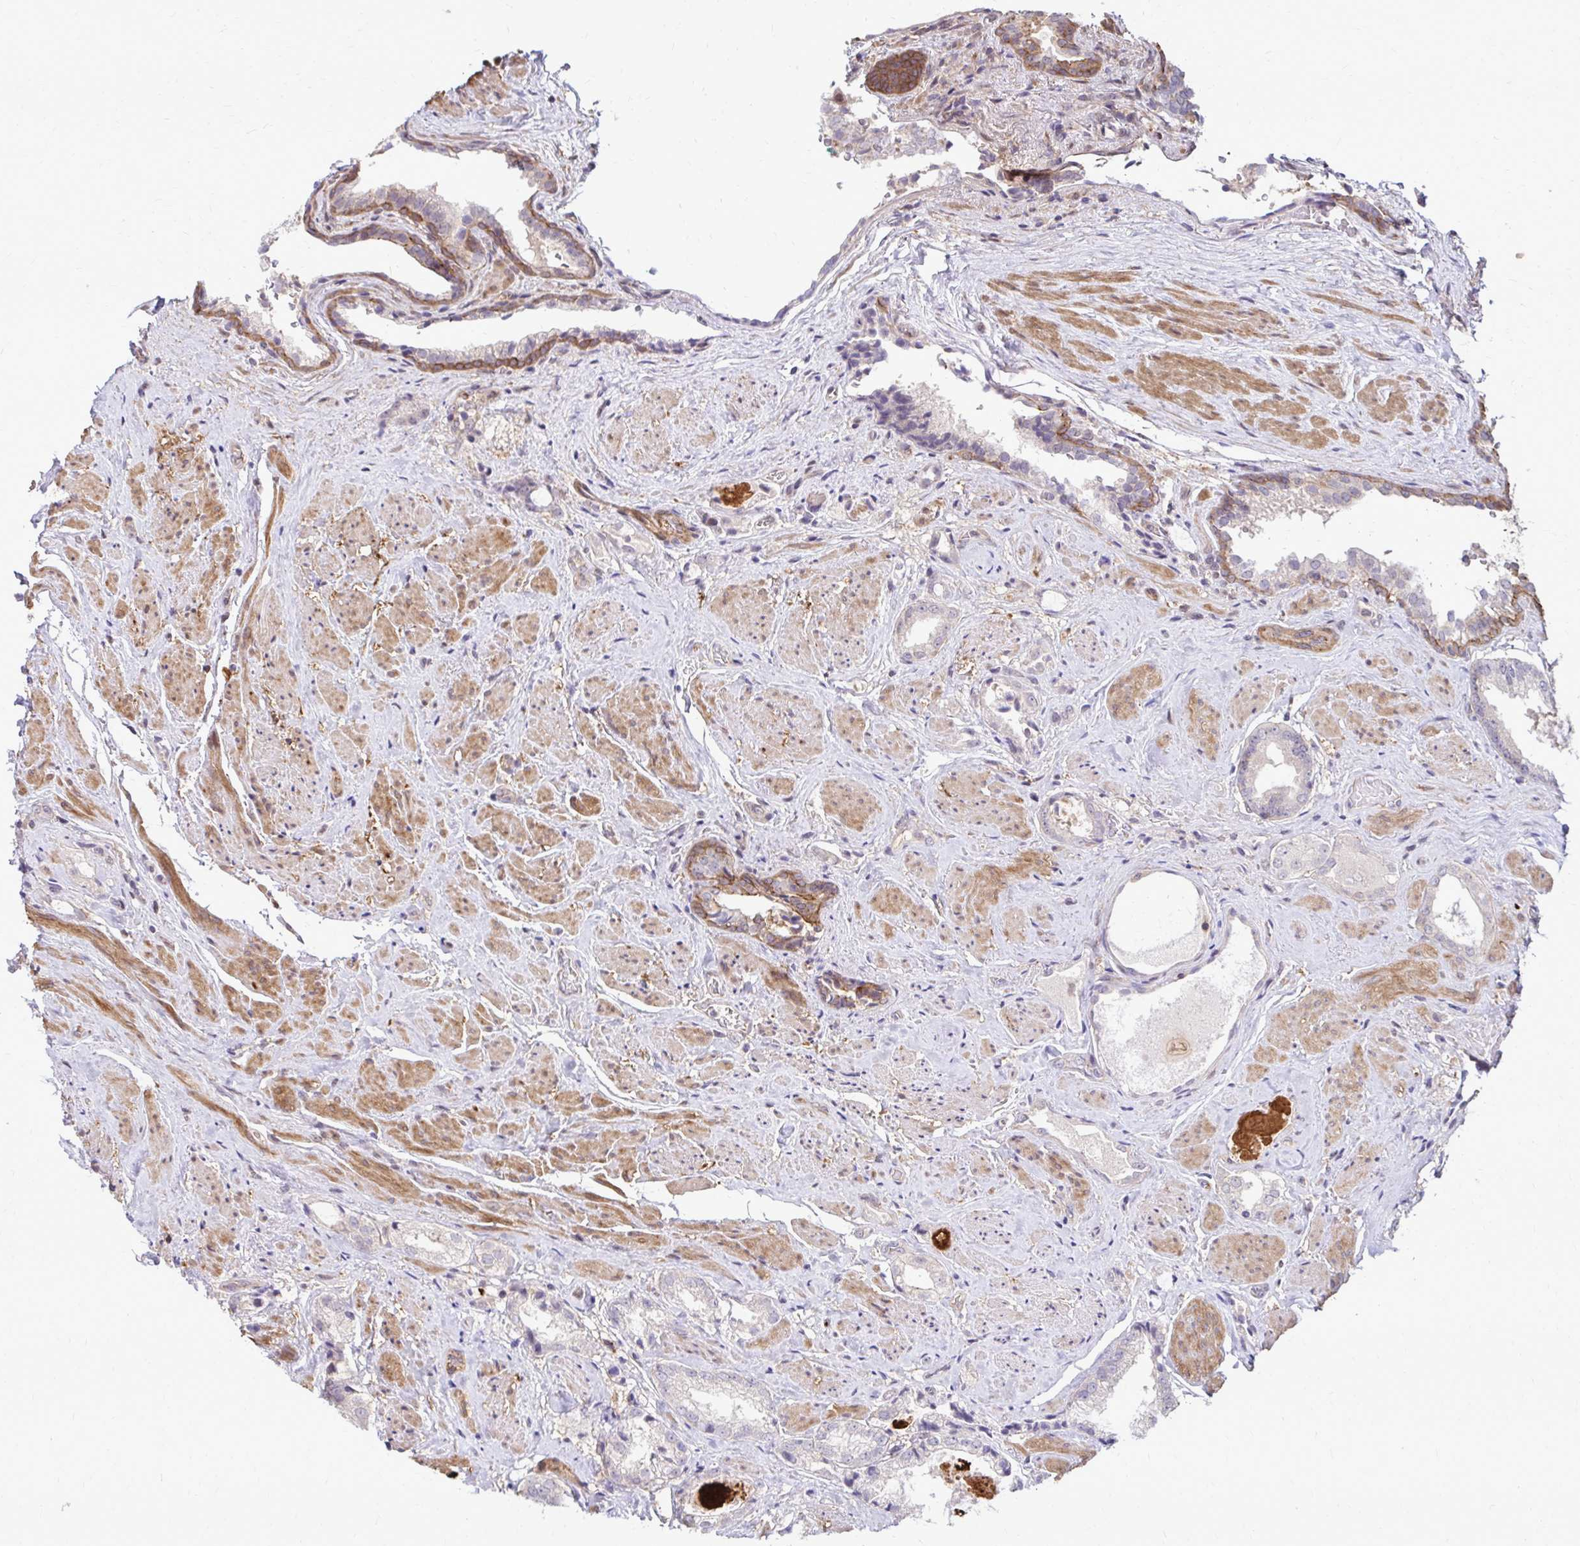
{"staining": {"intensity": "negative", "quantity": "none", "location": "none"}, "tissue": "prostate cancer", "cell_type": "Tumor cells", "image_type": "cancer", "snomed": [{"axis": "morphology", "description": "Adenocarcinoma, High grade"}, {"axis": "topography", "description": "Prostate"}], "caption": "Photomicrograph shows no protein positivity in tumor cells of prostate adenocarcinoma (high-grade) tissue. The staining is performed using DAB (3,3'-diaminobenzidine) brown chromogen with nuclei counter-stained in using hematoxylin.", "gene": "TRIP6", "patient": {"sex": "male", "age": 65}}